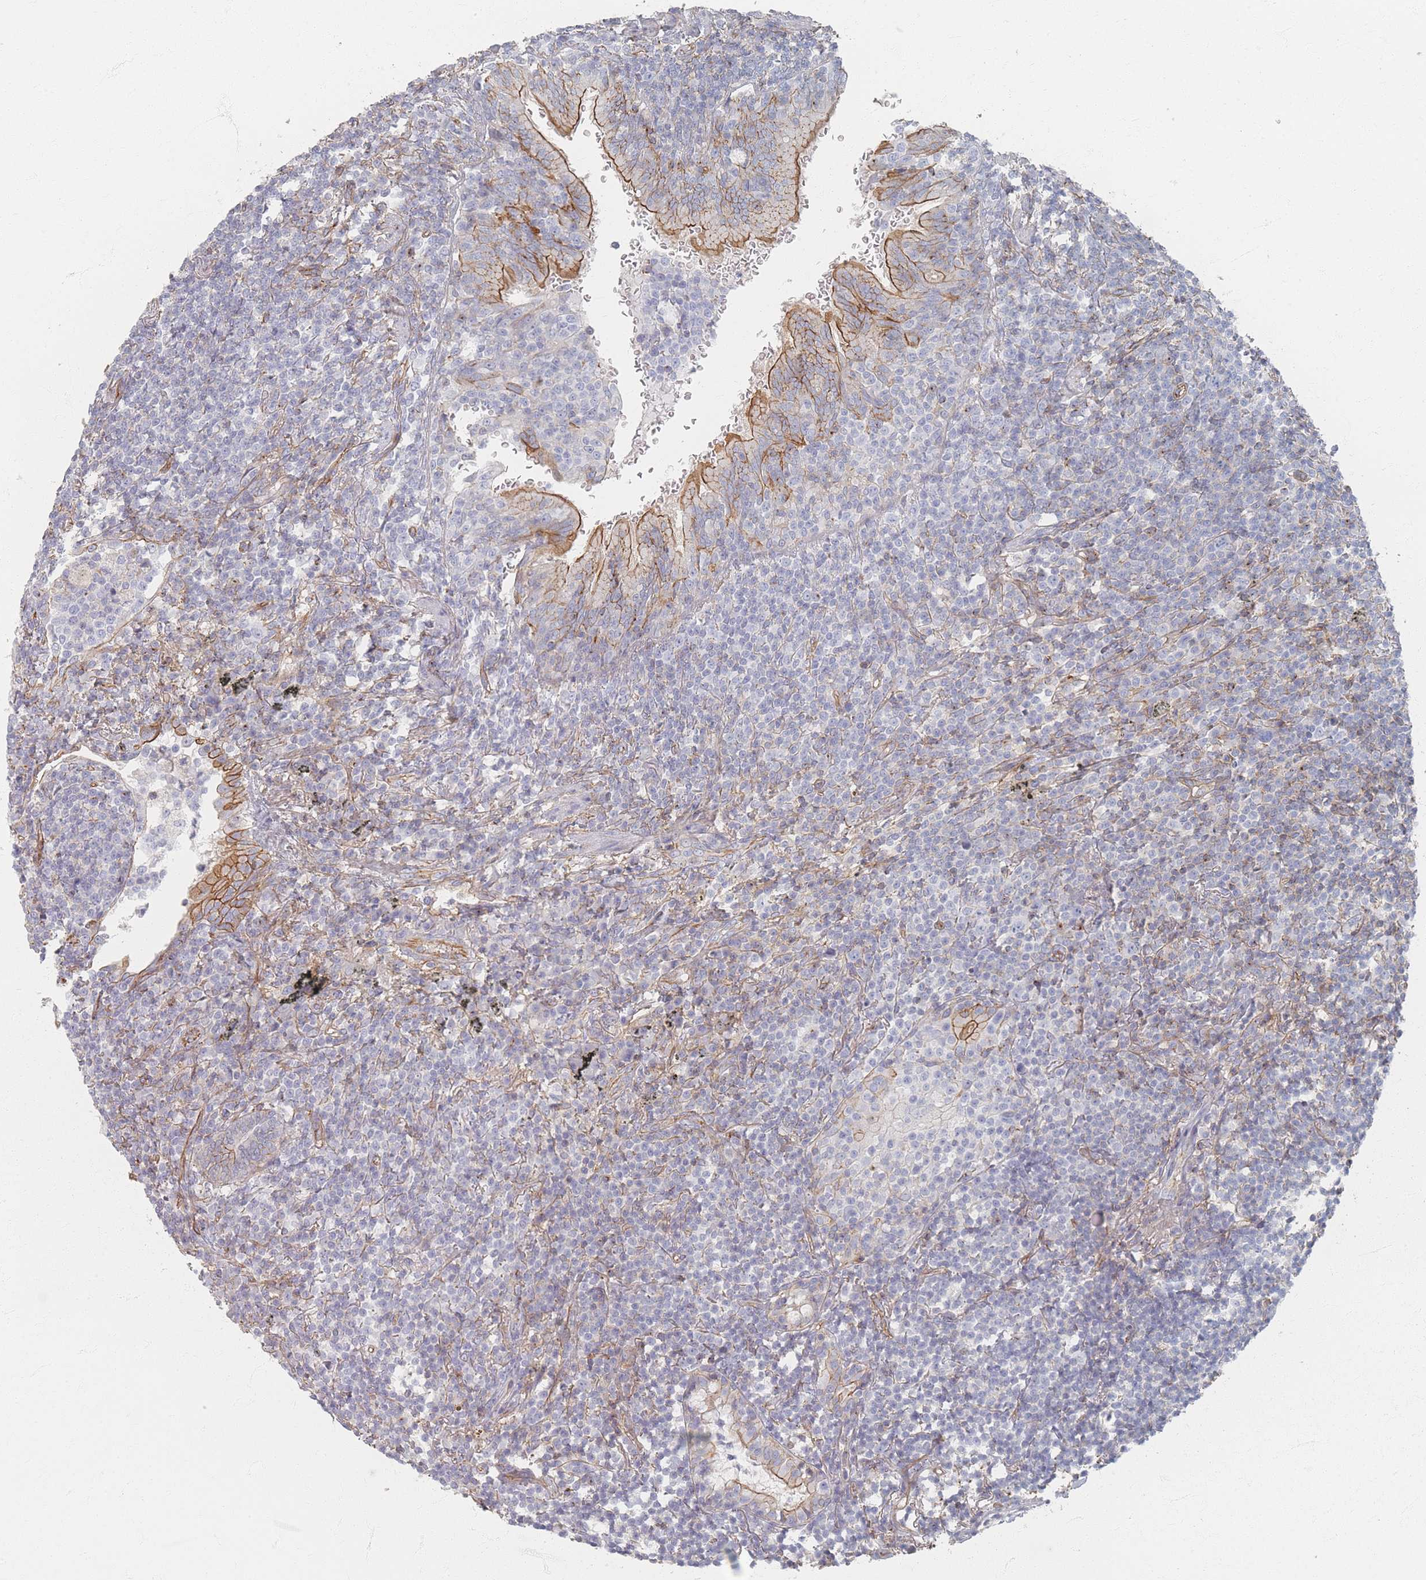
{"staining": {"intensity": "negative", "quantity": "none", "location": "none"}, "tissue": "lymphoma", "cell_type": "Tumor cells", "image_type": "cancer", "snomed": [{"axis": "morphology", "description": "Malignant lymphoma, non-Hodgkin's type, Low grade"}, {"axis": "topography", "description": "Lung"}], "caption": "Tumor cells show no significant protein staining in low-grade malignant lymphoma, non-Hodgkin's type.", "gene": "GNB1", "patient": {"sex": "female", "age": 71}}